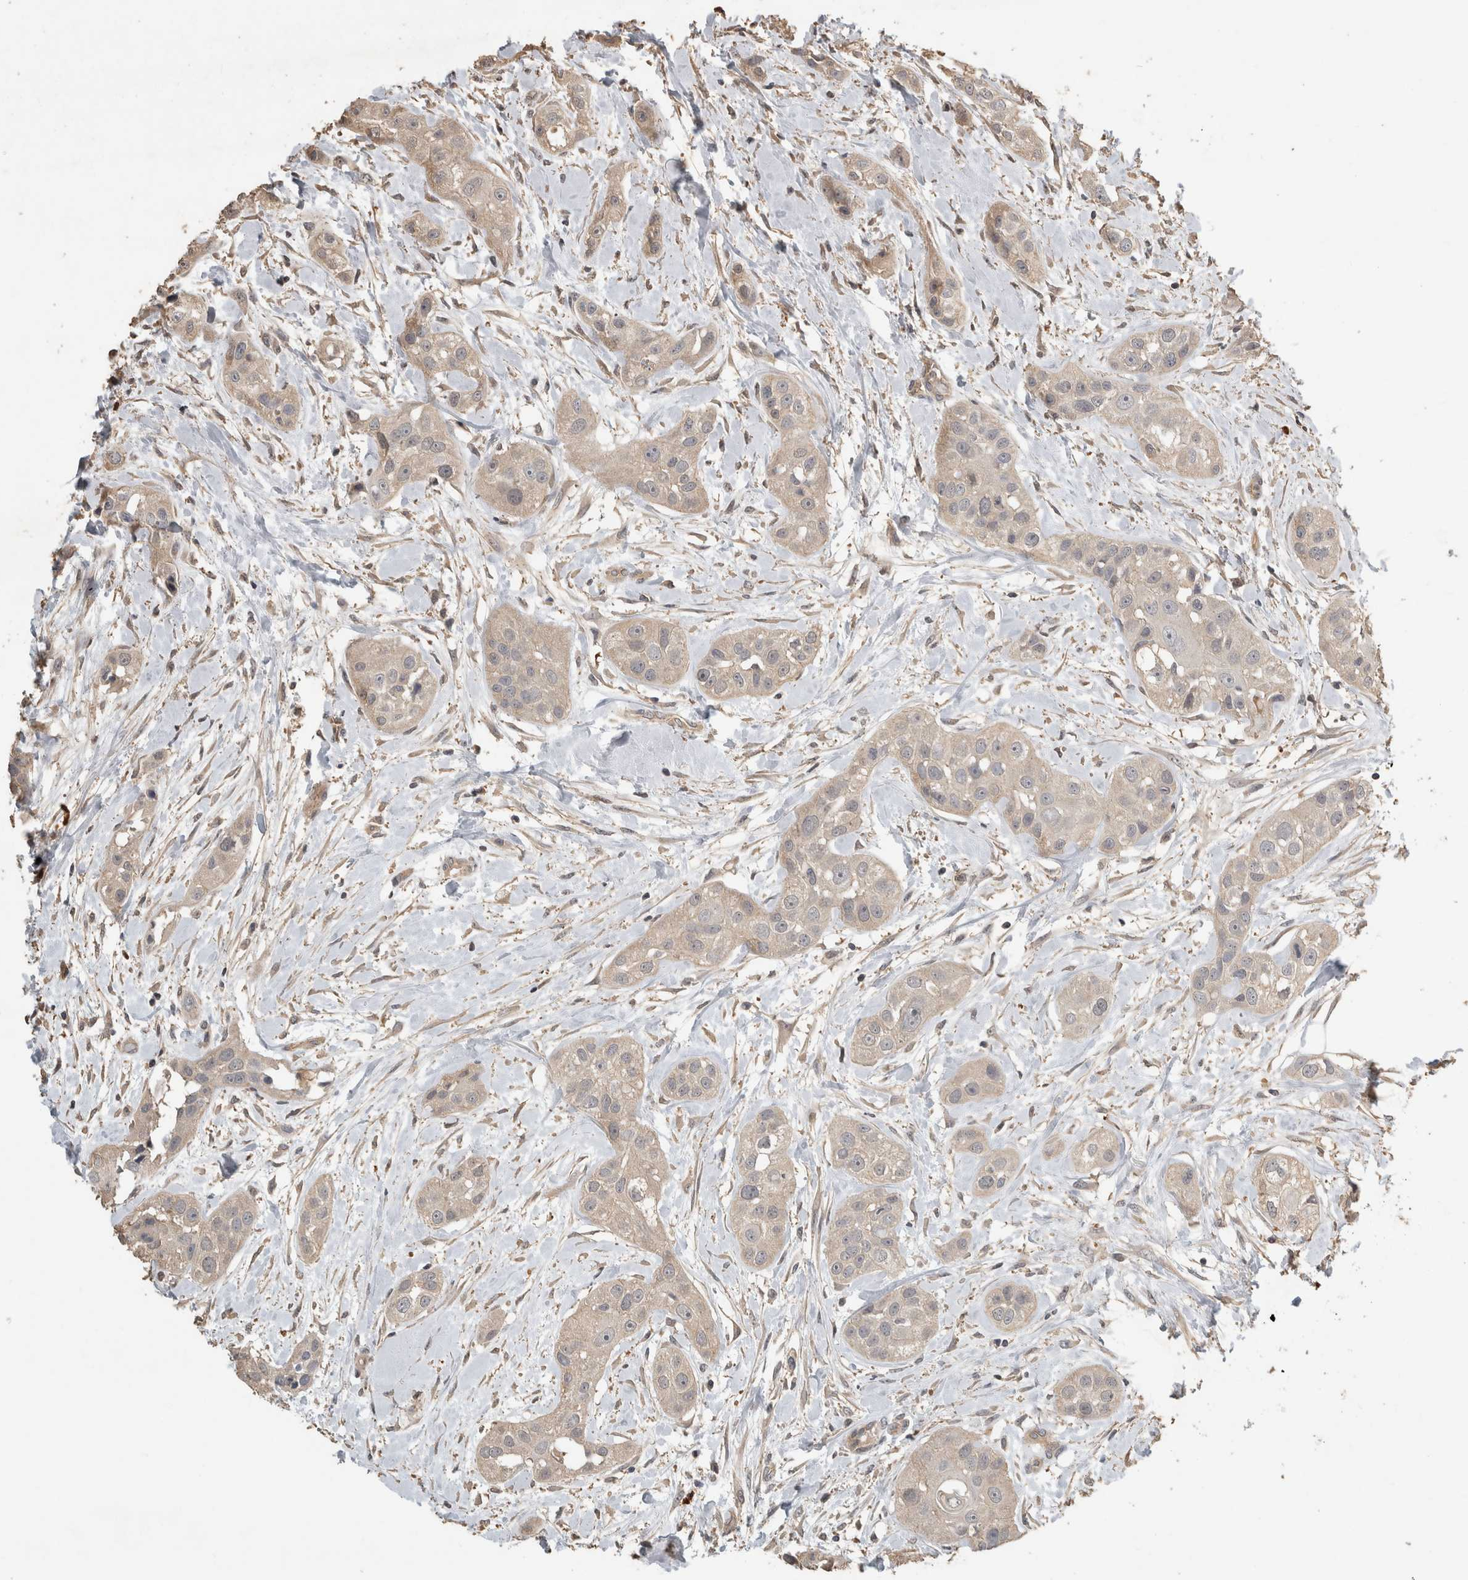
{"staining": {"intensity": "weak", "quantity": "<25%", "location": "cytoplasmic/membranous"}, "tissue": "head and neck cancer", "cell_type": "Tumor cells", "image_type": "cancer", "snomed": [{"axis": "morphology", "description": "Normal tissue, NOS"}, {"axis": "morphology", "description": "Squamous cell carcinoma, NOS"}, {"axis": "topography", "description": "Skeletal muscle"}, {"axis": "topography", "description": "Head-Neck"}], "caption": "A histopathology image of head and neck cancer stained for a protein displays no brown staining in tumor cells.", "gene": "RHPN1", "patient": {"sex": "male", "age": 51}}